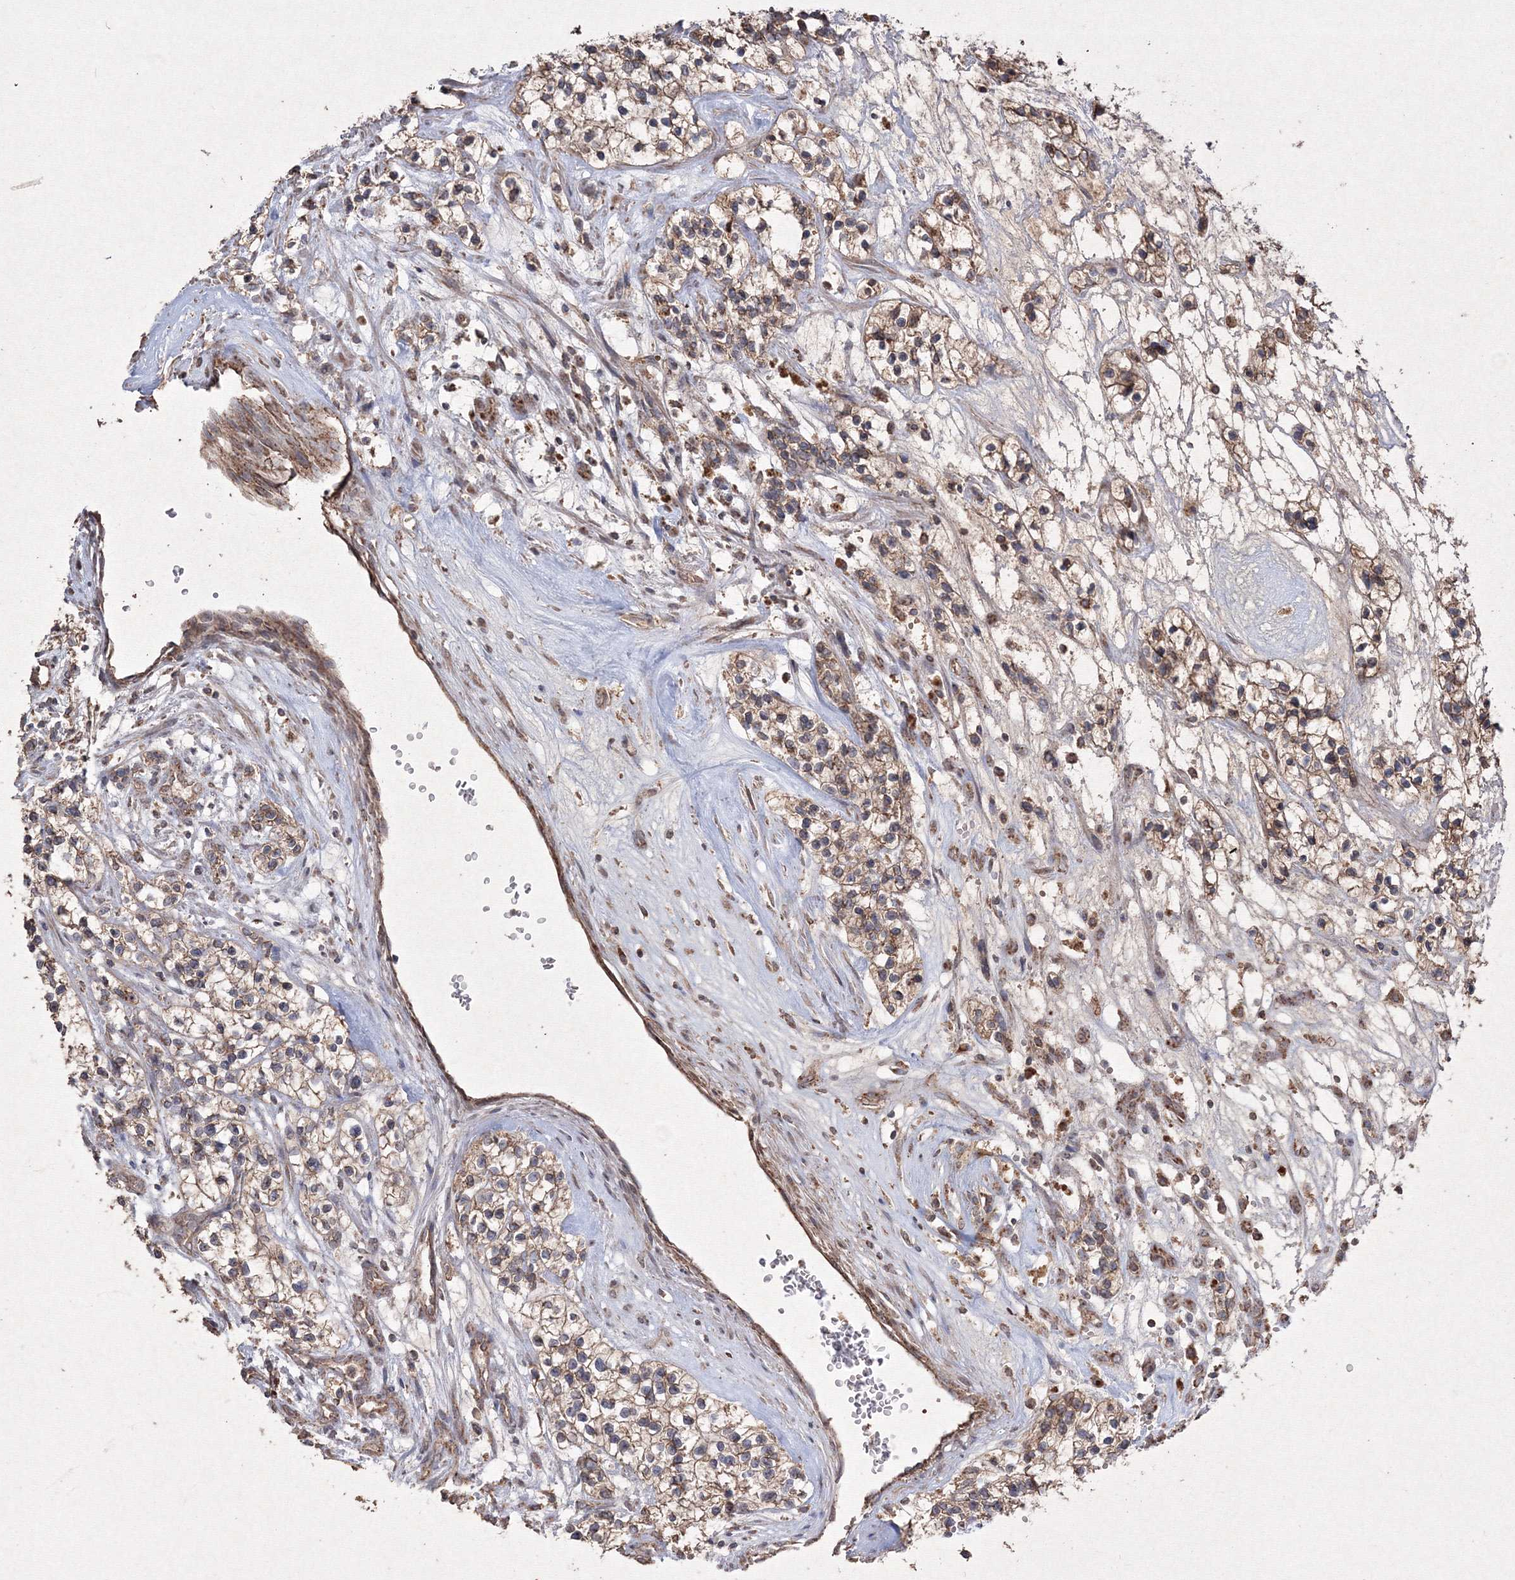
{"staining": {"intensity": "weak", "quantity": ">75%", "location": "cytoplasmic/membranous"}, "tissue": "renal cancer", "cell_type": "Tumor cells", "image_type": "cancer", "snomed": [{"axis": "morphology", "description": "Adenocarcinoma, NOS"}, {"axis": "topography", "description": "Kidney"}], "caption": "Brown immunohistochemical staining in adenocarcinoma (renal) exhibits weak cytoplasmic/membranous positivity in about >75% of tumor cells. The protein of interest is shown in brown color, while the nuclei are stained blue.", "gene": "GRSF1", "patient": {"sex": "female", "age": 57}}